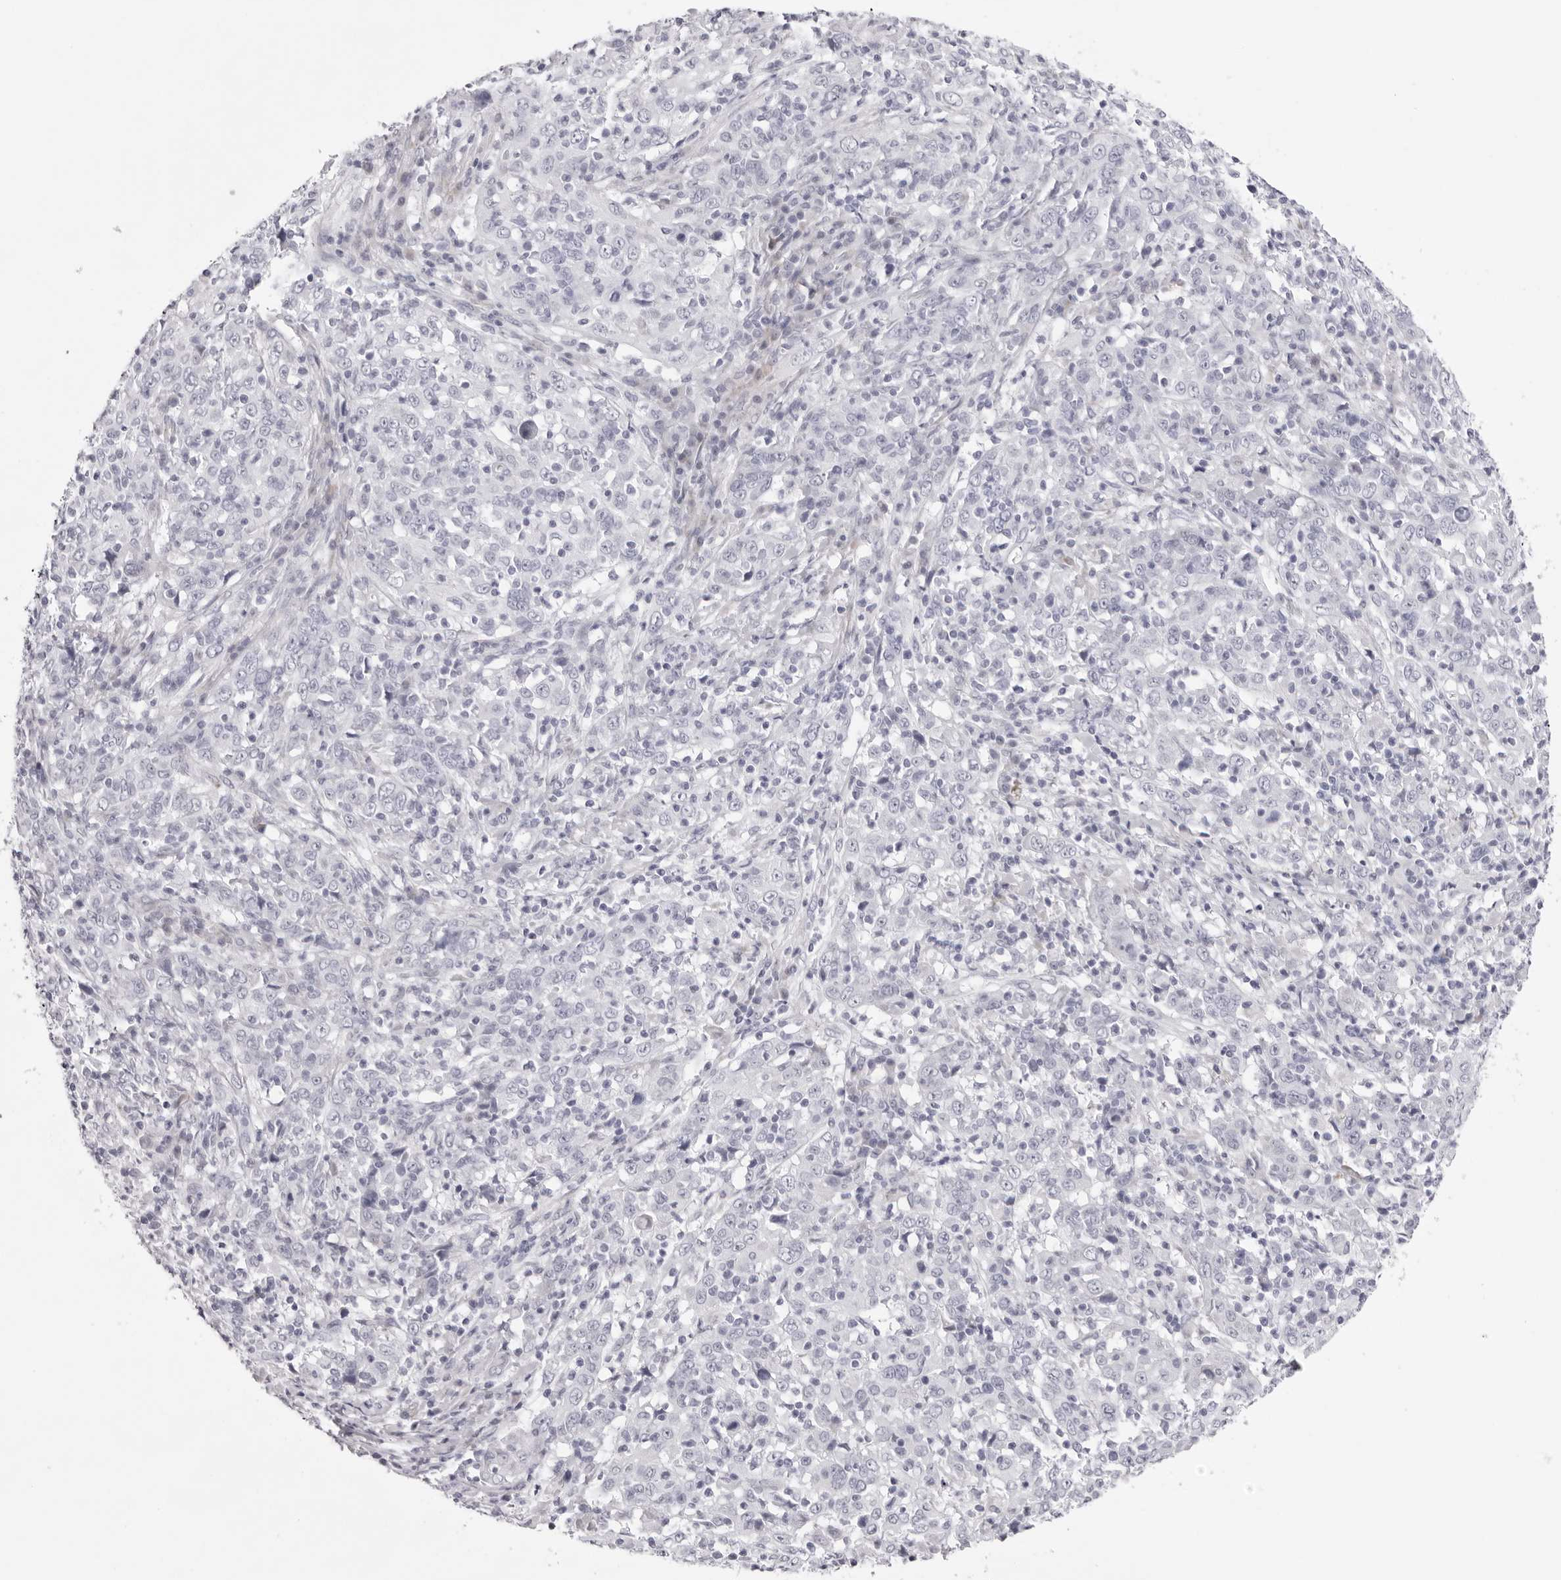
{"staining": {"intensity": "negative", "quantity": "none", "location": "none"}, "tissue": "cervical cancer", "cell_type": "Tumor cells", "image_type": "cancer", "snomed": [{"axis": "morphology", "description": "Squamous cell carcinoma, NOS"}, {"axis": "topography", "description": "Cervix"}], "caption": "Human cervical squamous cell carcinoma stained for a protein using IHC demonstrates no staining in tumor cells.", "gene": "SMIM2", "patient": {"sex": "female", "age": 46}}